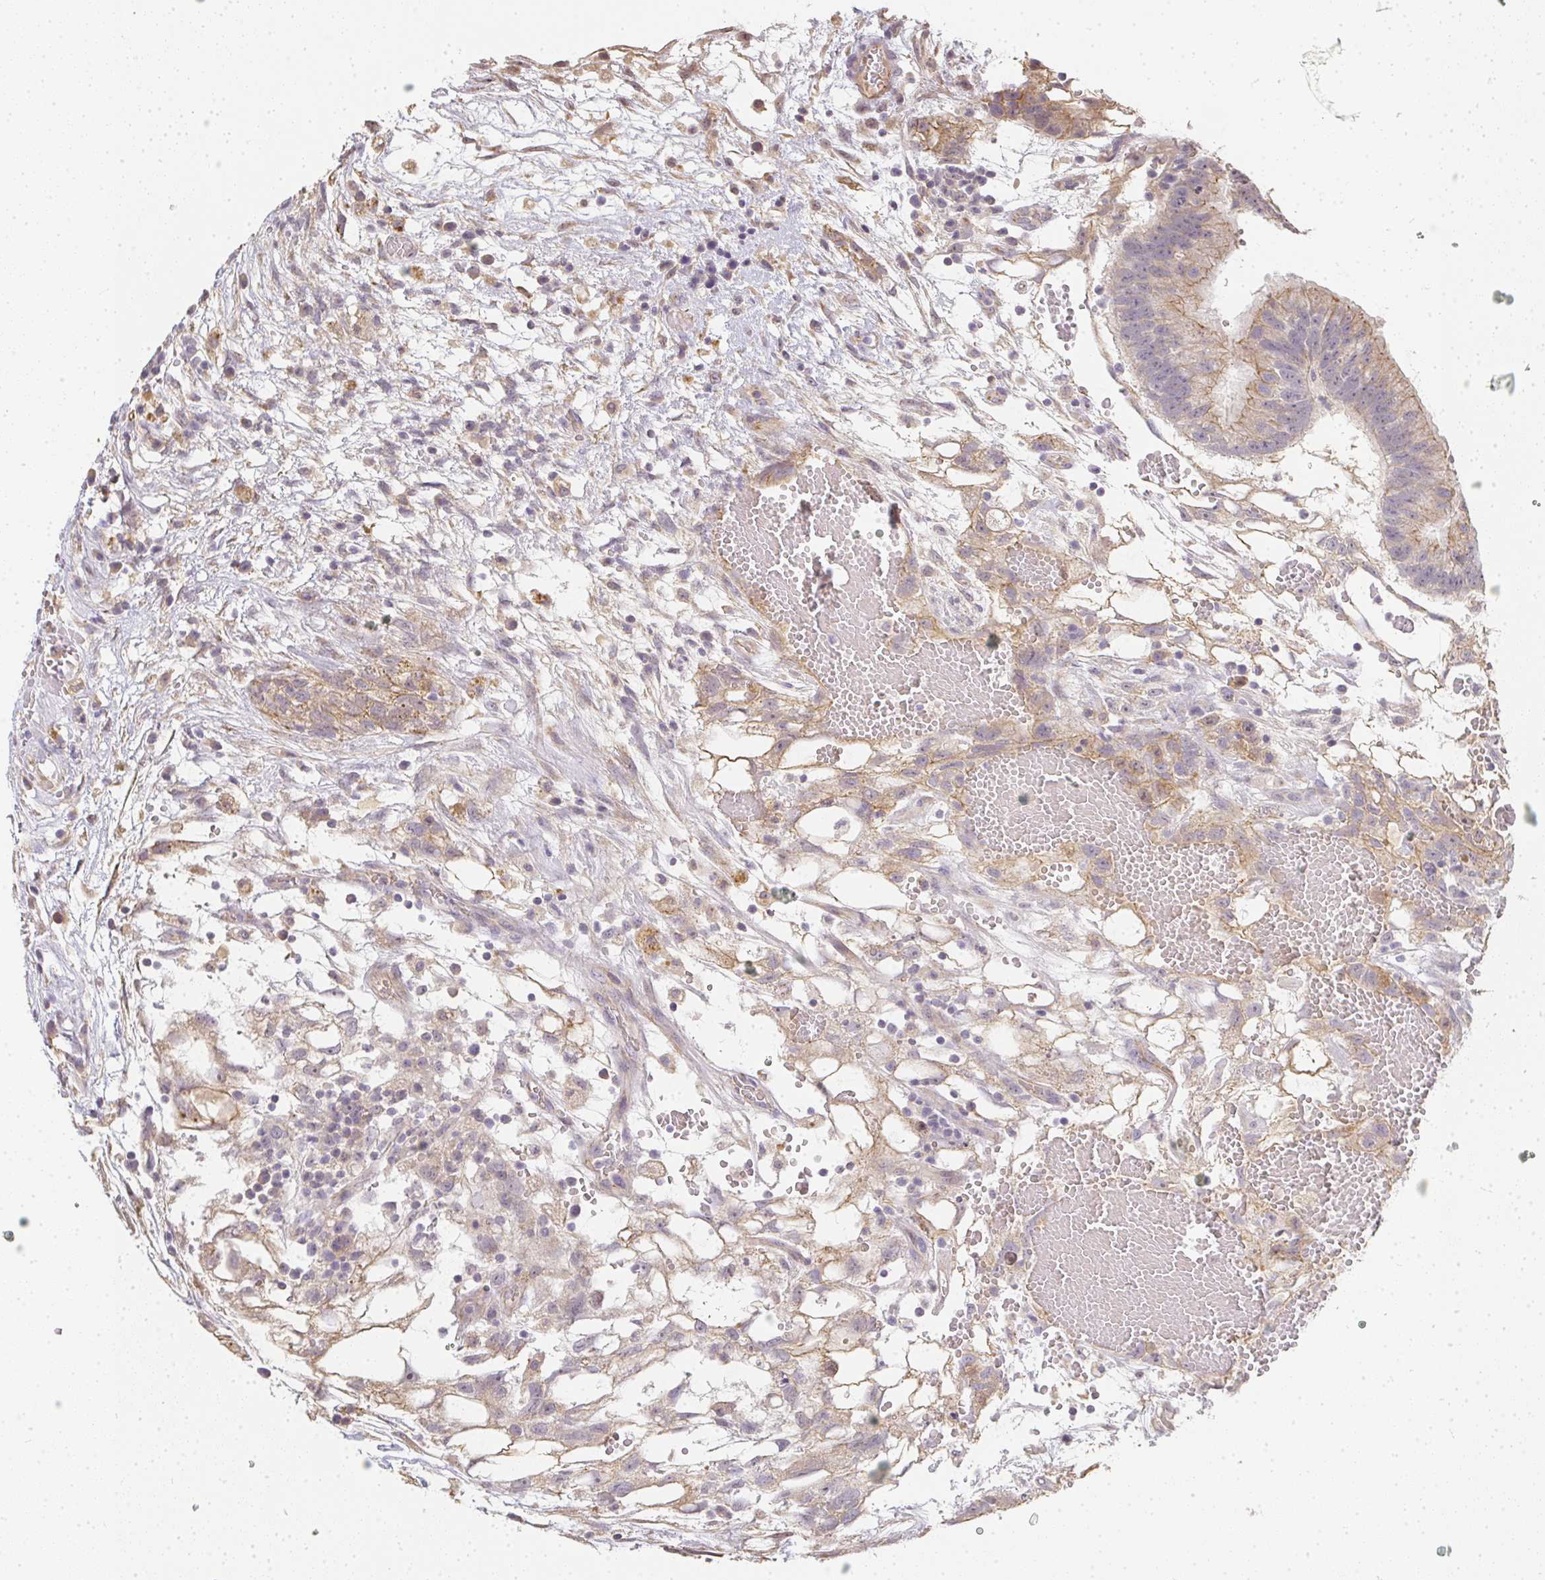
{"staining": {"intensity": "weak", "quantity": "25%-75%", "location": "cytoplasmic/membranous"}, "tissue": "testis cancer", "cell_type": "Tumor cells", "image_type": "cancer", "snomed": [{"axis": "morphology", "description": "Normal tissue, NOS"}, {"axis": "morphology", "description": "Carcinoma, Embryonal, NOS"}, {"axis": "topography", "description": "Testis"}], "caption": "IHC of human testis embryonal carcinoma shows low levels of weak cytoplasmic/membranous staining in approximately 25%-75% of tumor cells.", "gene": "SLC35B3", "patient": {"sex": "male", "age": 32}}